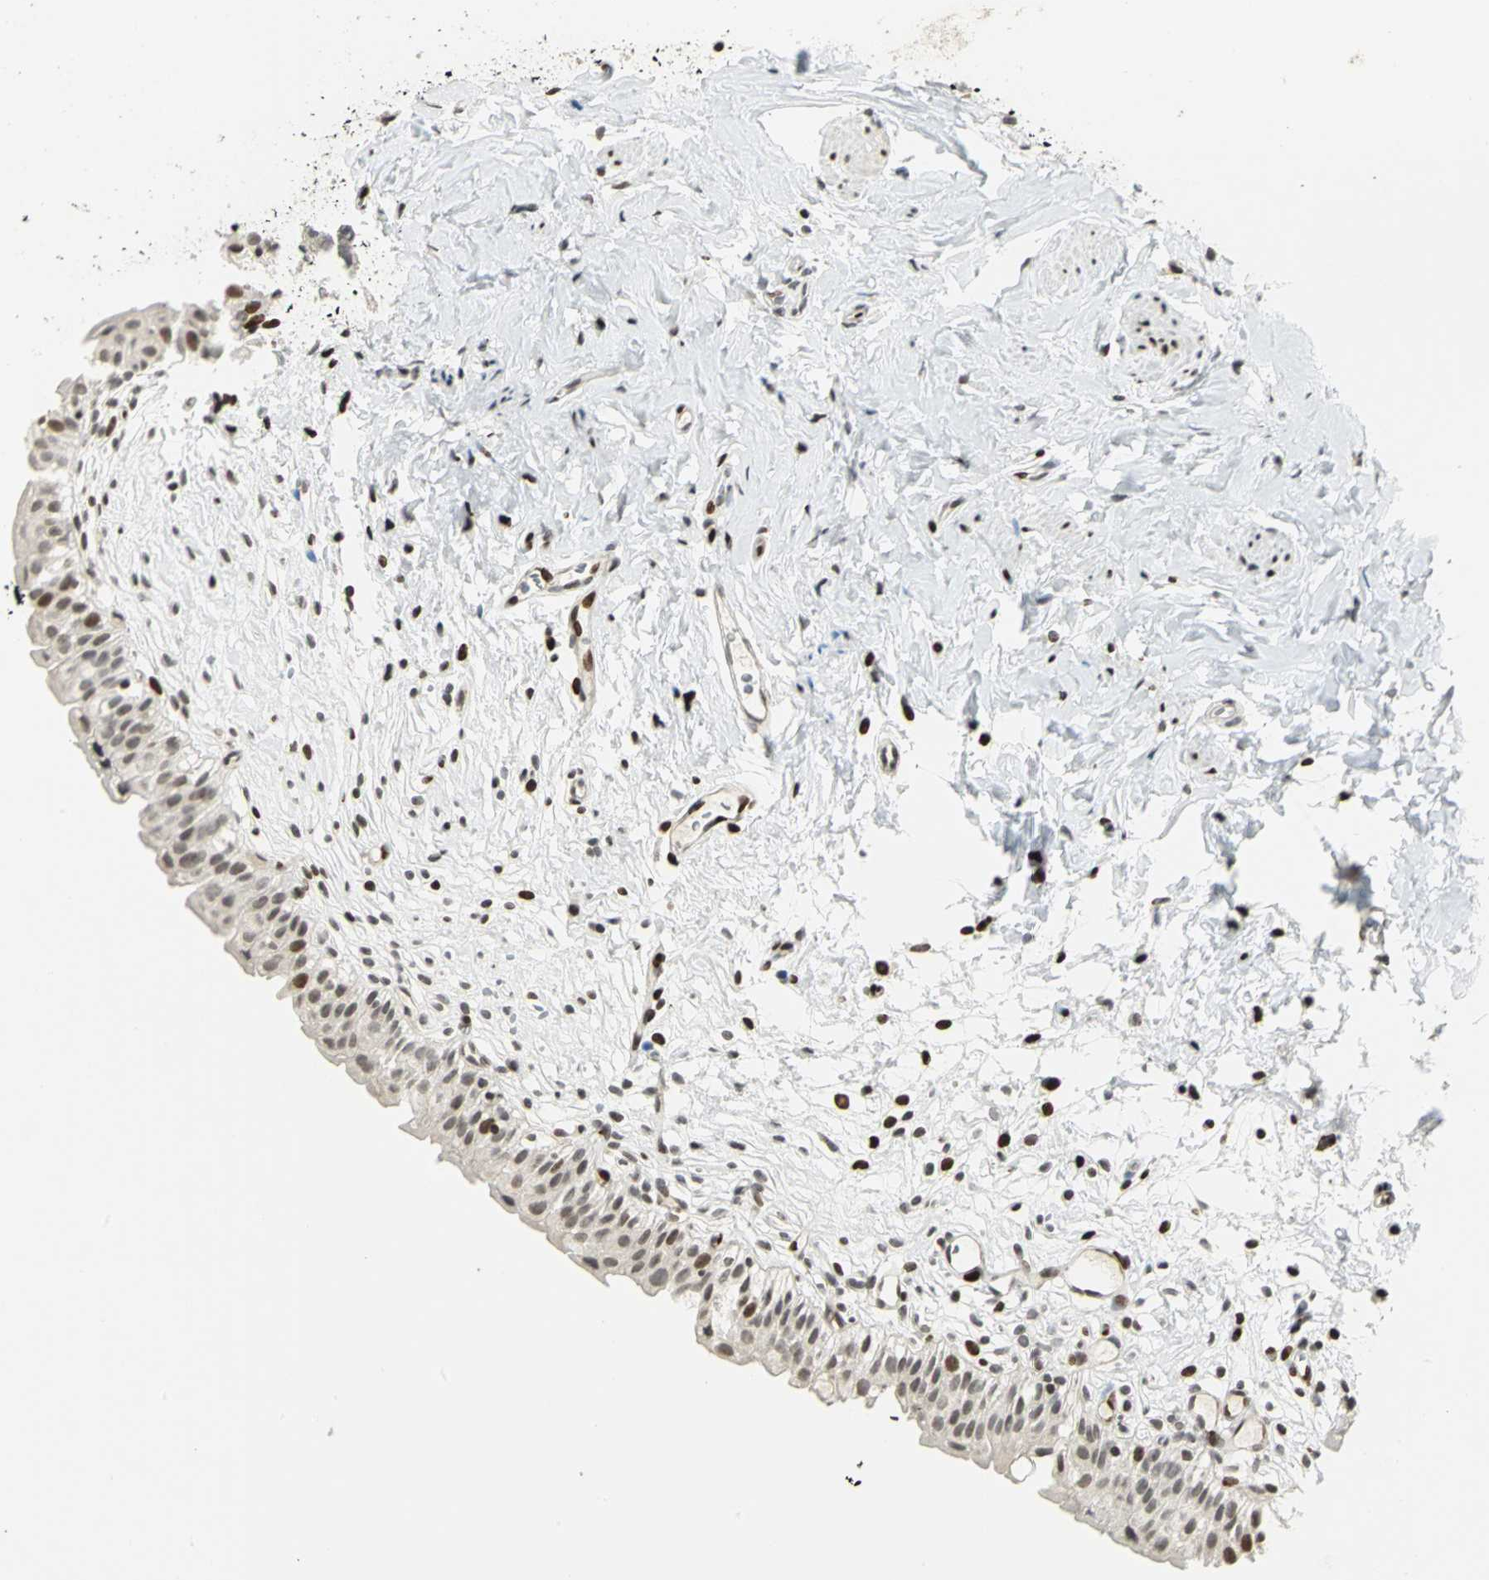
{"staining": {"intensity": "strong", "quantity": "<25%", "location": "nuclear"}, "tissue": "urinary bladder", "cell_type": "Urothelial cells", "image_type": "normal", "snomed": [{"axis": "morphology", "description": "Normal tissue, NOS"}, {"axis": "topography", "description": "Urinary bladder"}], "caption": "Brown immunohistochemical staining in benign human urinary bladder exhibits strong nuclear staining in about <25% of urothelial cells. Nuclei are stained in blue.", "gene": "KDM1A", "patient": {"sex": "female", "age": 80}}